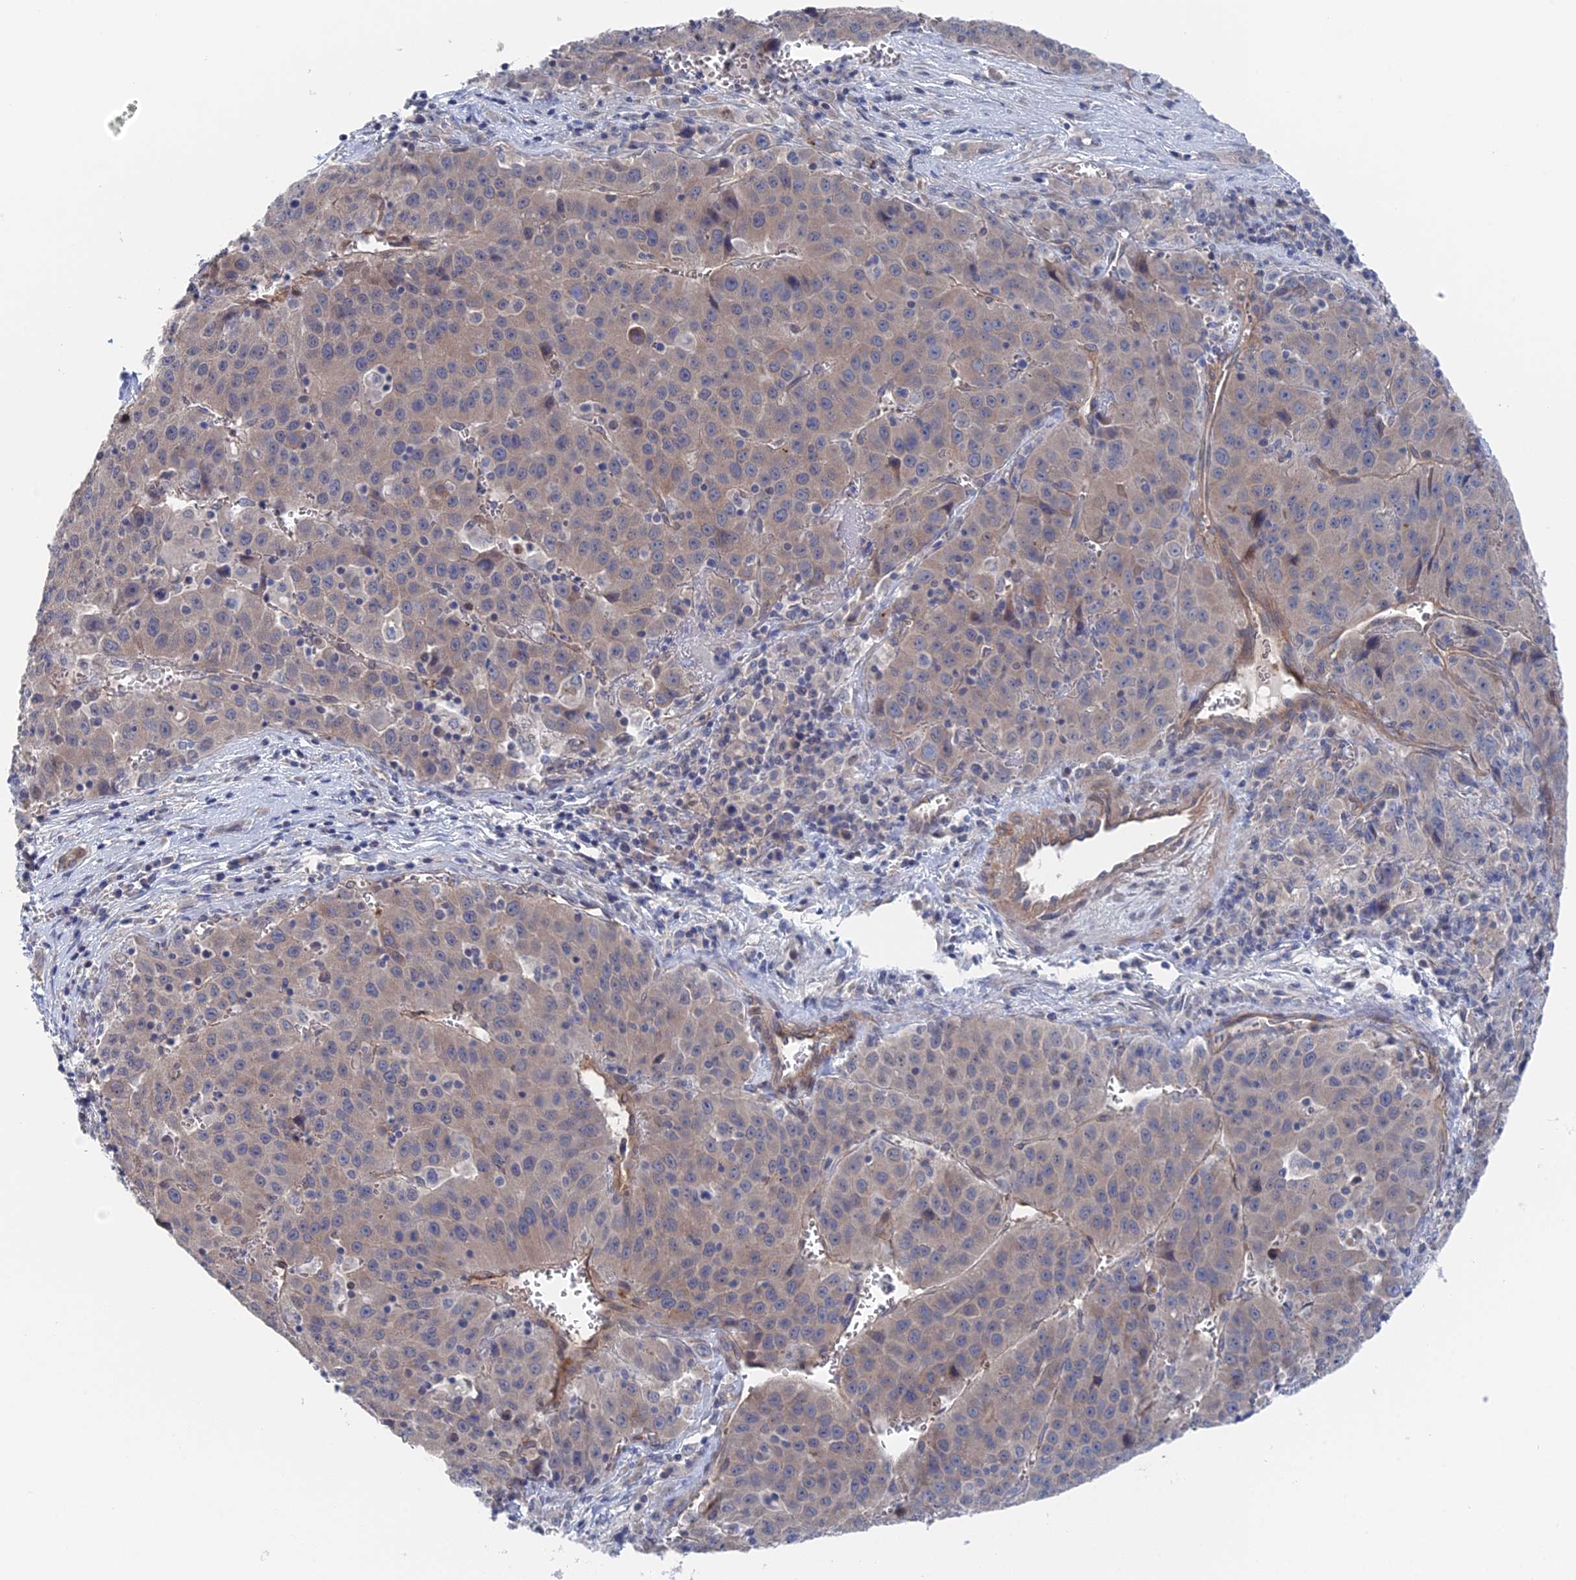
{"staining": {"intensity": "weak", "quantity": "<25%", "location": "cytoplasmic/membranous"}, "tissue": "liver cancer", "cell_type": "Tumor cells", "image_type": "cancer", "snomed": [{"axis": "morphology", "description": "Carcinoma, Hepatocellular, NOS"}, {"axis": "topography", "description": "Liver"}], "caption": "IHC image of human hepatocellular carcinoma (liver) stained for a protein (brown), which displays no staining in tumor cells.", "gene": "MTHFSD", "patient": {"sex": "female", "age": 53}}